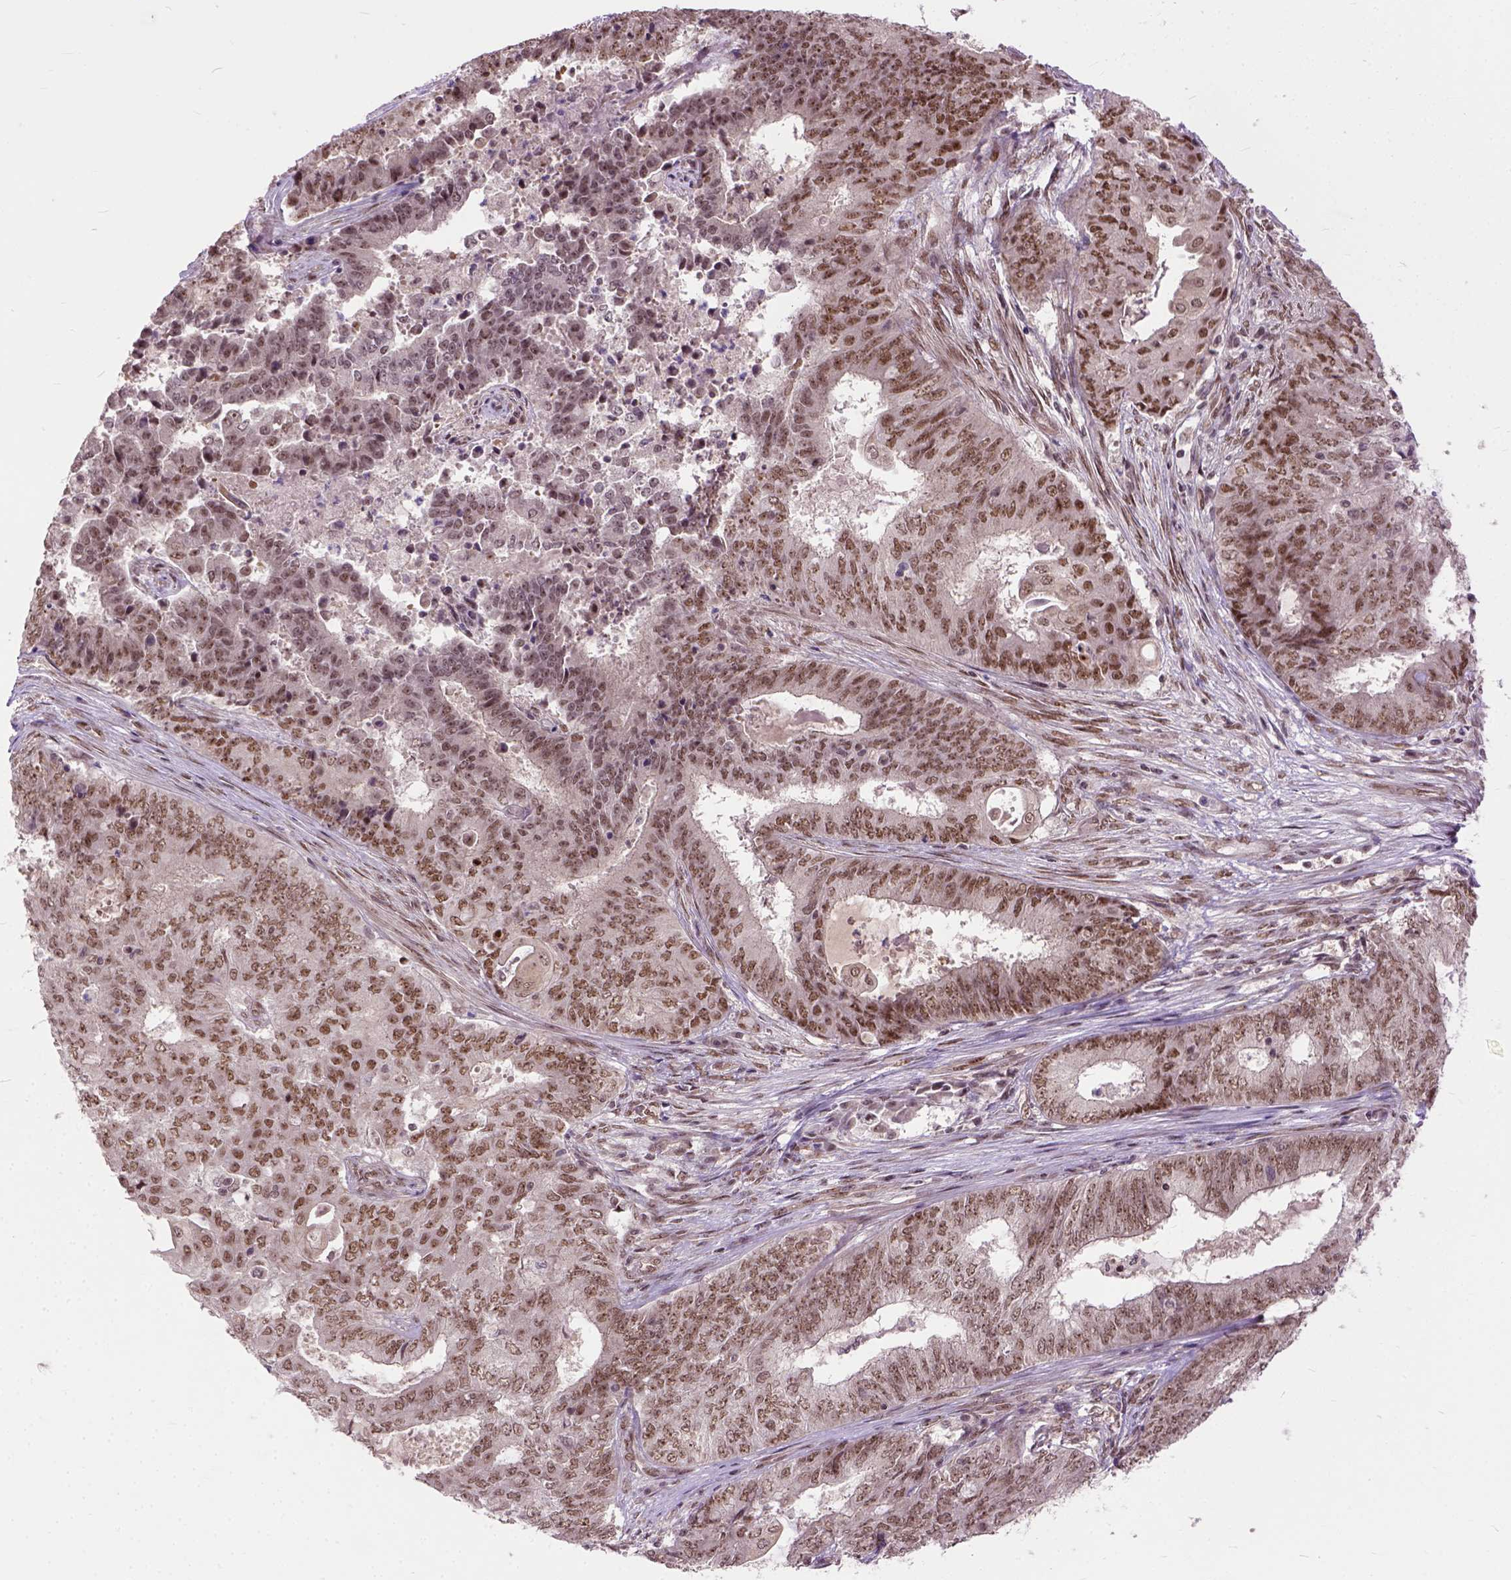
{"staining": {"intensity": "moderate", "quantity": ">75%", "location": "nuclear"}, "tissue": "endometrial cancer", "cell_type": "Tumor cells", "image_type": "cancer", "snomed": [{"axis": "morphology", "description": "Adenocarcinoma, NOS"}, {"axis": "topography", "description": "Endometrium"}], "caption": "IHC (DAB) staining of human endometrial cancer displays moderate nuclear protein staining in approximately >75% of tumor cells.", "gene": "ZNF630", "patient": {"sex": "female", "age": 62}}